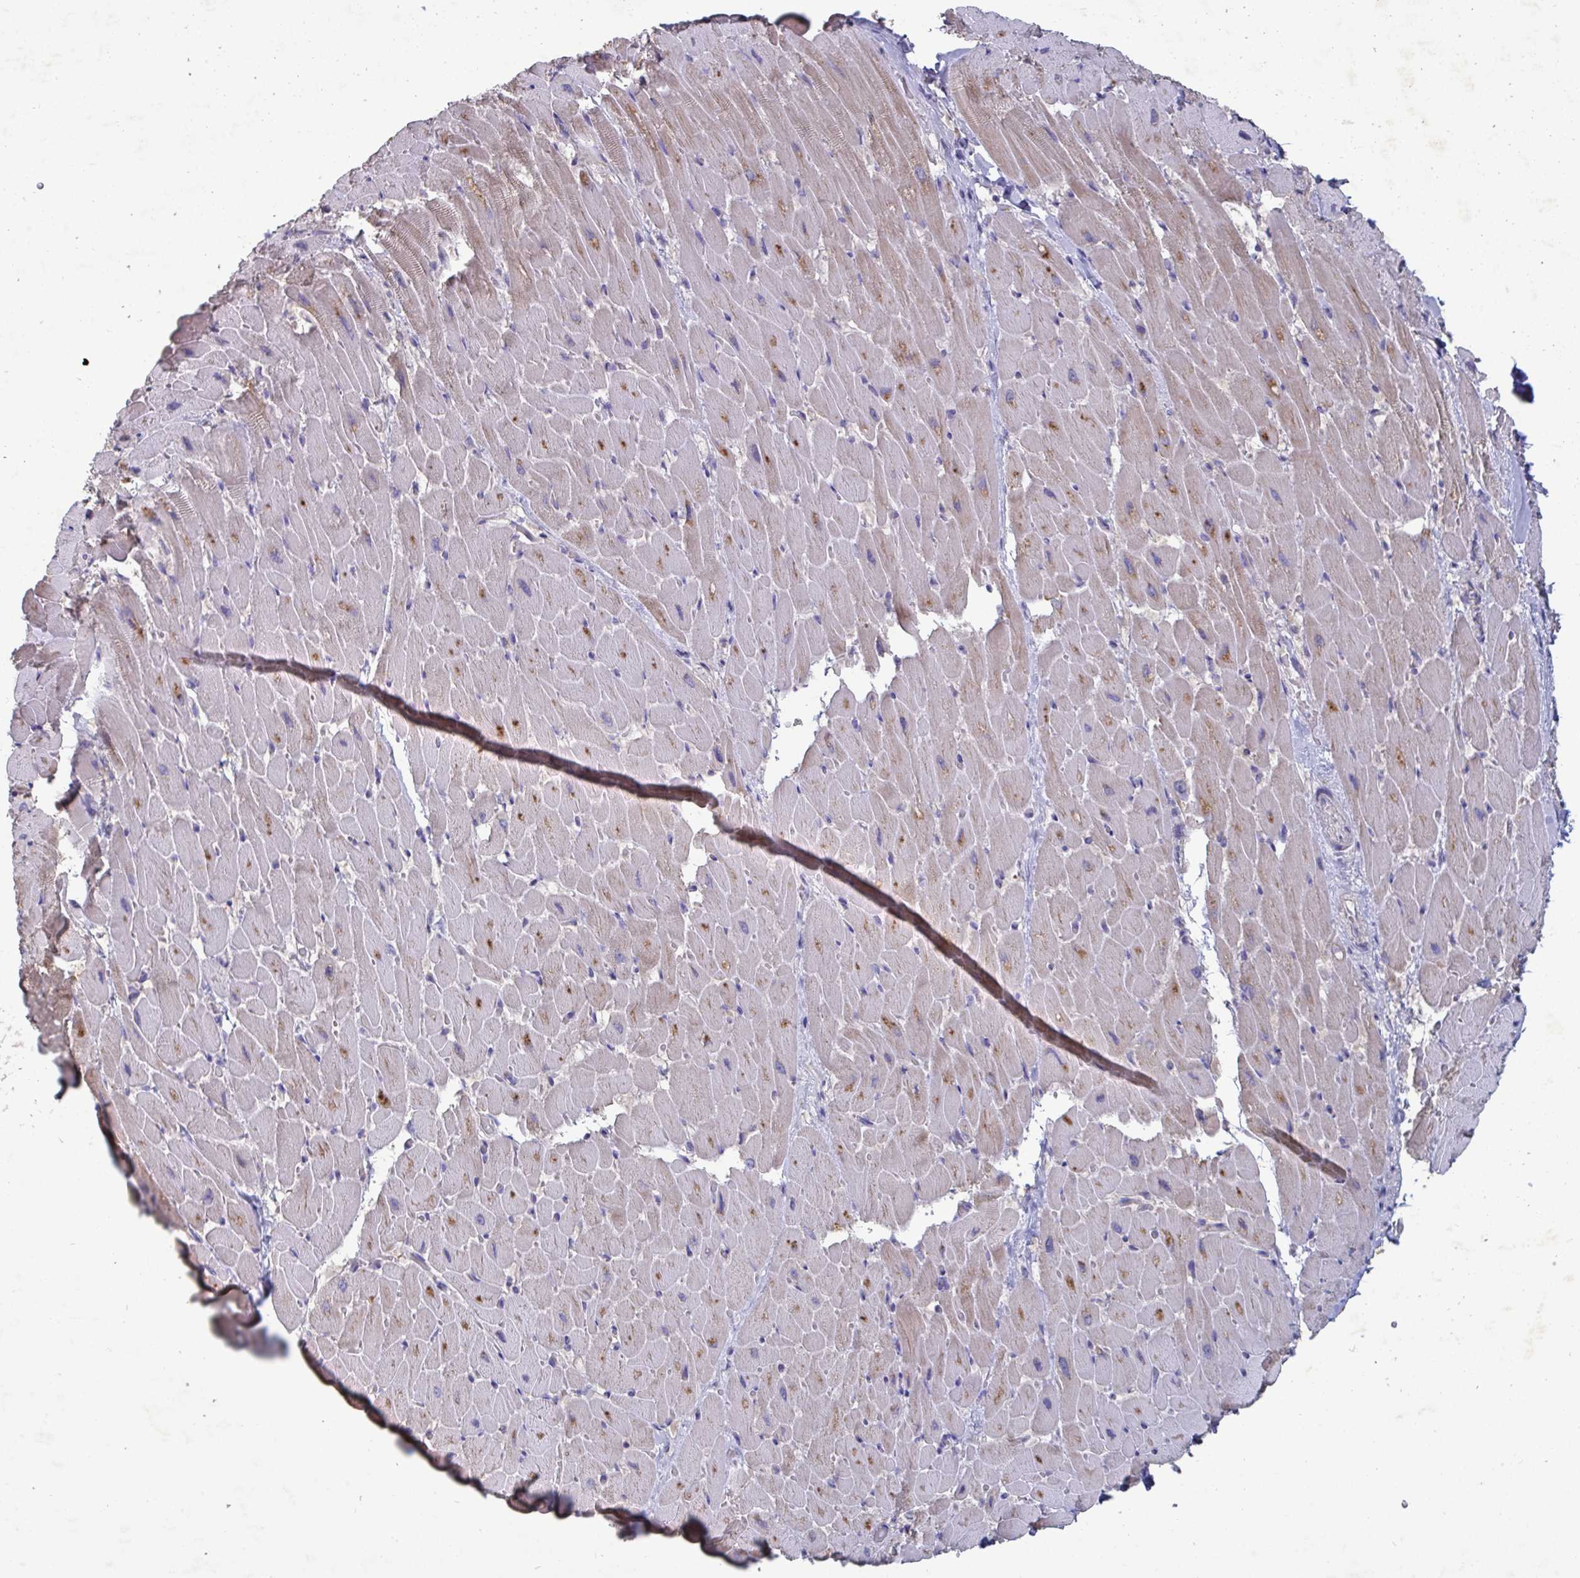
{"staining": {"intensity": "moderate", "quantity": "25%-75%", "location": "cytoplasmic/membranous"}, "tissue": "heart muscle", "cell_type": "Cardiomyocytes", "image_type": "normal", "snomed": [{"axis": "morphology", "description": "Normal tissue, NOS"}, {"axis": "topography", "description": "Heart"}], "caption": "Immunohistochemical staining of benign human heart muscle reveals medium levels of moderate cytoplasmic/membranous expression in approximately 25%-75% of cardiomyocytes. (brown staining indicates protein expression, while blue staining denotes nuclei).", "gene": "GALNT13", "patient": {"sex": "male", "age": 37}}